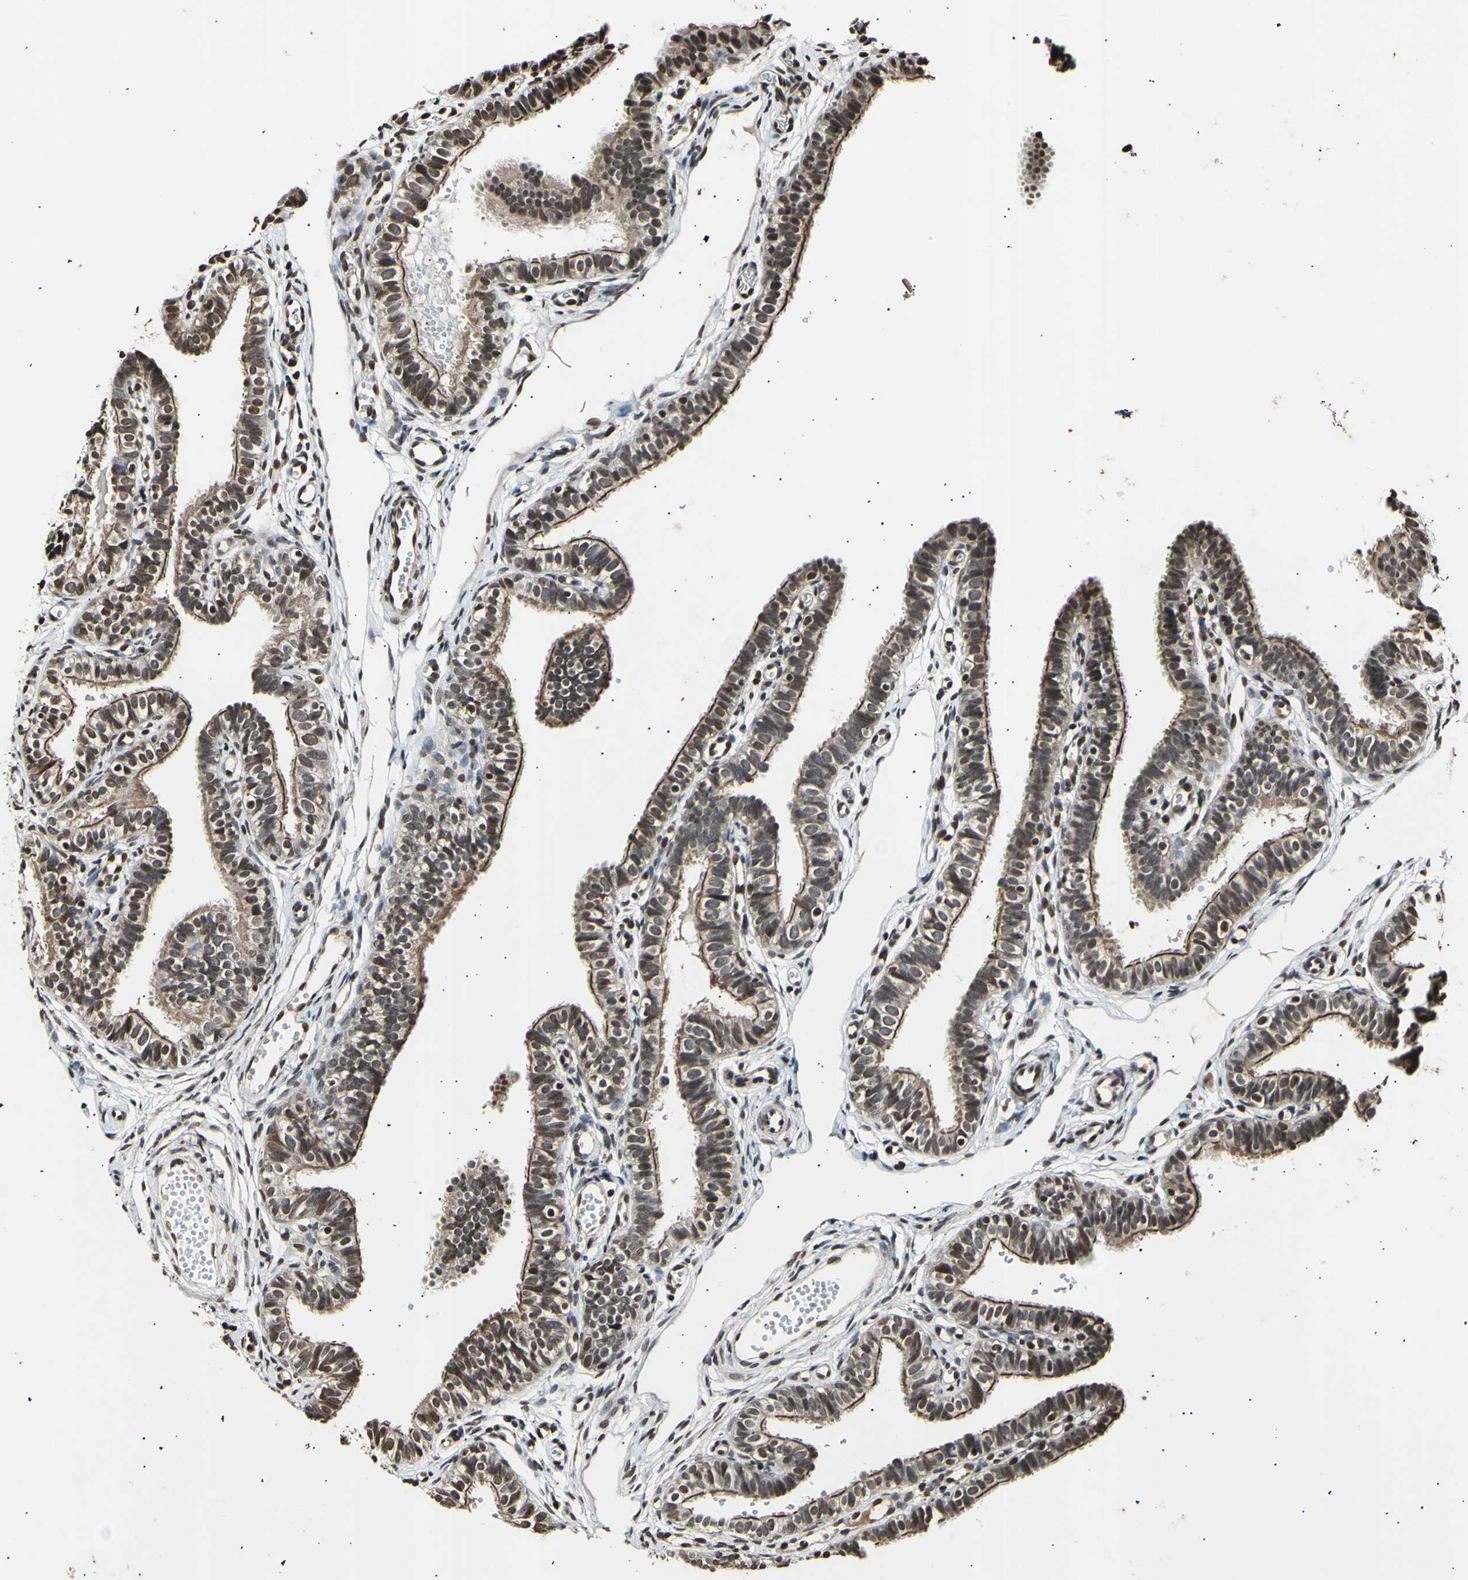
{"staining": {"intensity": "moderate", "quantity": ">75%", "location": "cytoplasmic/membranous,nuclear"}, "tissue": "fallopian tube", "cell_type": "Glandular cells", "image_type": "normal", "snomed": [{"axis": "morphology", "description": "Normal tissue, NOS"}, {"axis": "topography", "description": "Fallopian tube"}, {"axis": "topography", "description": "Placenta"}], "caption": "IHC photomicrograph of benign fallopian tube: human fallopian tube stained using IHC shows medium levels of moderate protein expression localized specifically in the cytoplasmic/membranous,nuclear of glandular cells, appearing as a cytoplasmic/membranous,nuclear brown color.", "gene": "ANAPC7", "patient": {"sex": "female", "age": 34}}